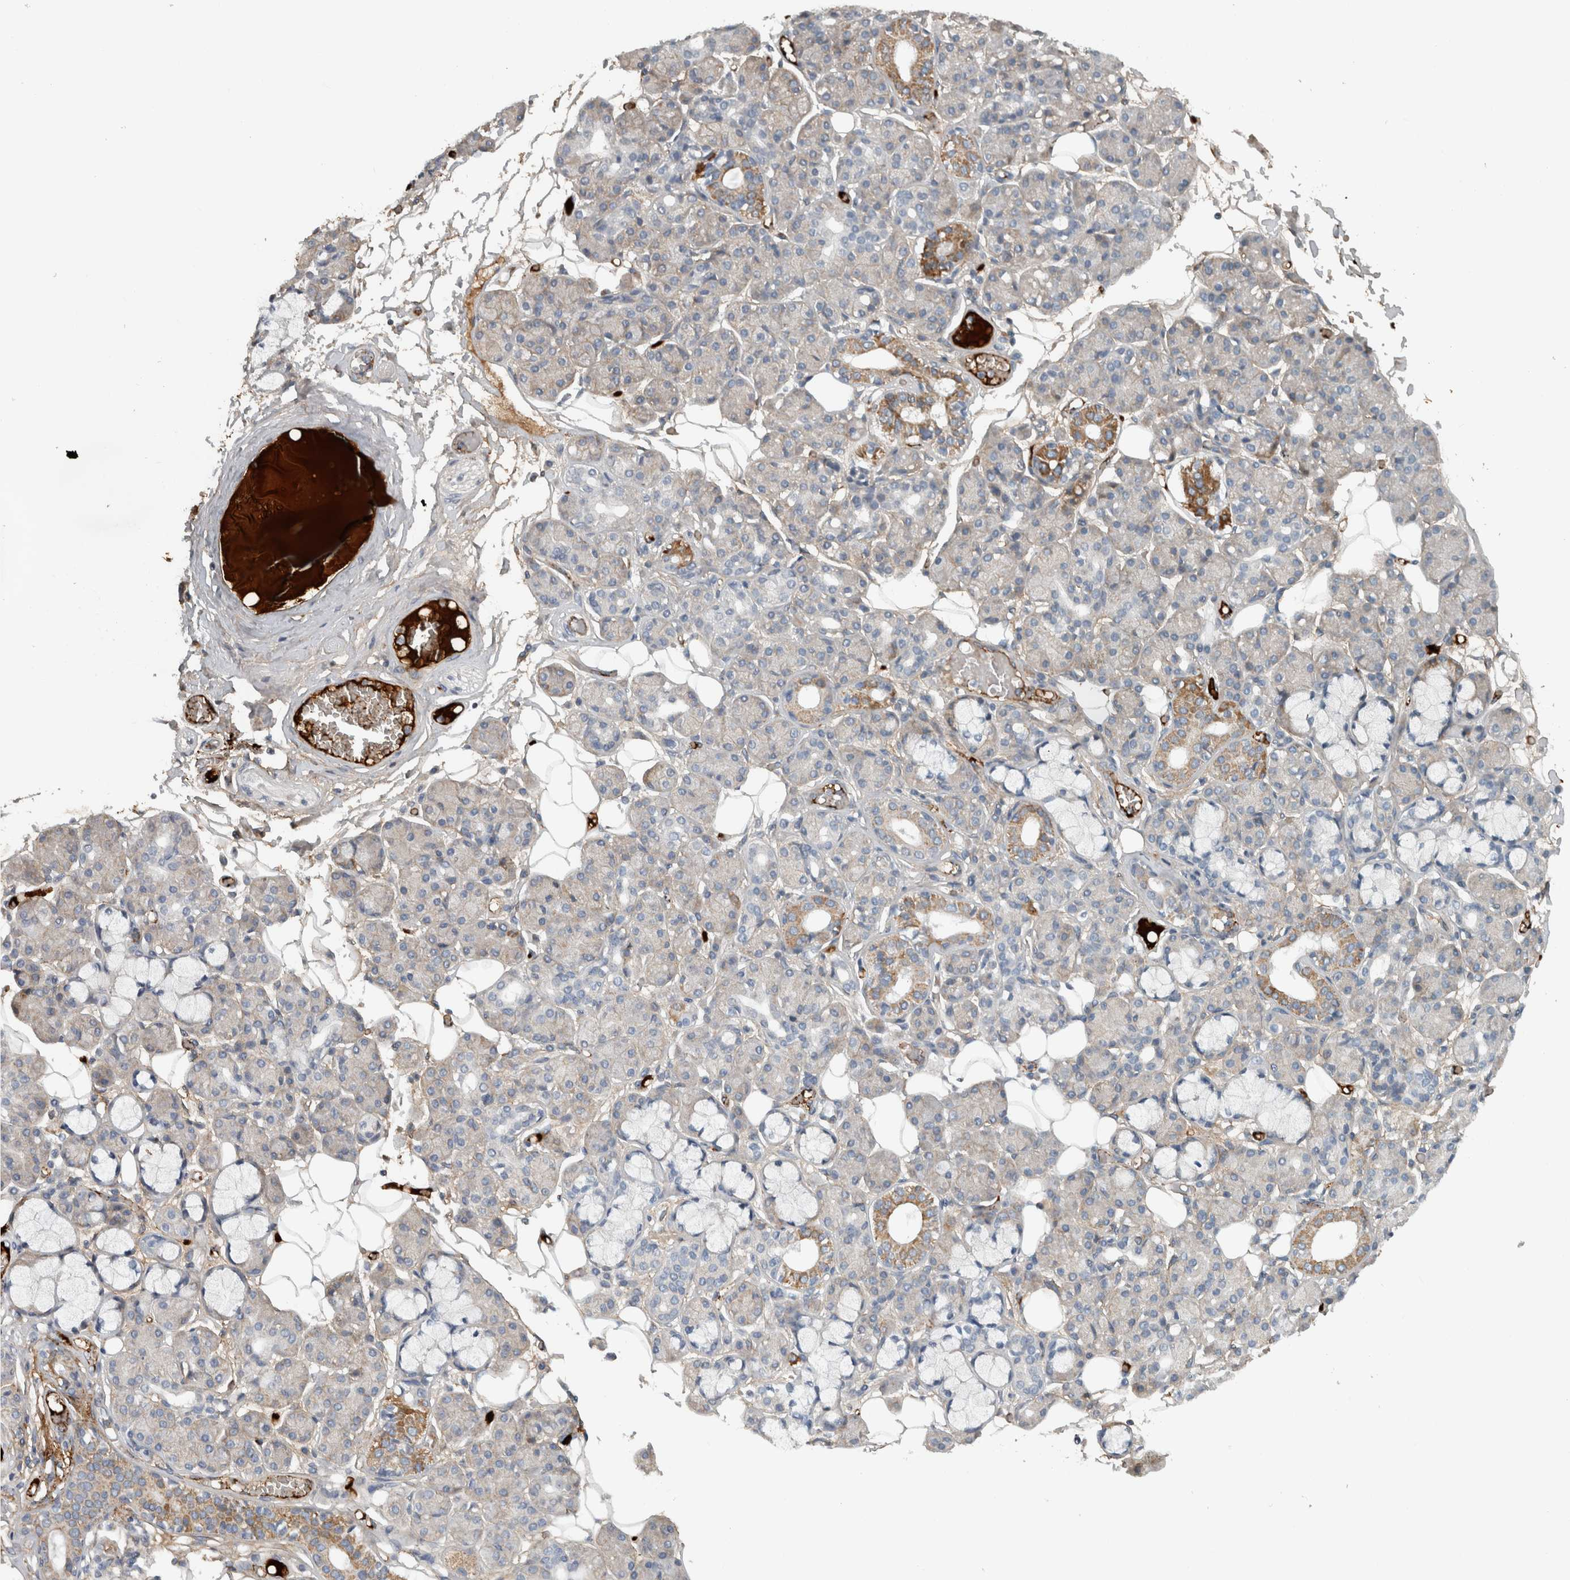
{"staining": {"intensity": "moderate", "quantity": "<25%", "location": "cytoplasmic/membranous"}, "tissue": "salivary gland", "cell_type": "Glandular cells", "image_type": "normal", "snomed": [{"axis": "morphology", "description": "Normal tissue, NOS"}, {"axis": "topography", "description": "Salivary gland"}], "caption": "A brown stain shows moderate cytoplasmic/membranous expression of a protein in glandular cells of normal human salivary gland. The protein is stained brown, and the nuclei are stained in blue (DAB (3,3'-diaminobenzidine) IHC with brightfield microscopy, high magnification).", "gene": "FN1", "patient": {"sex": "male", "age": 63}}